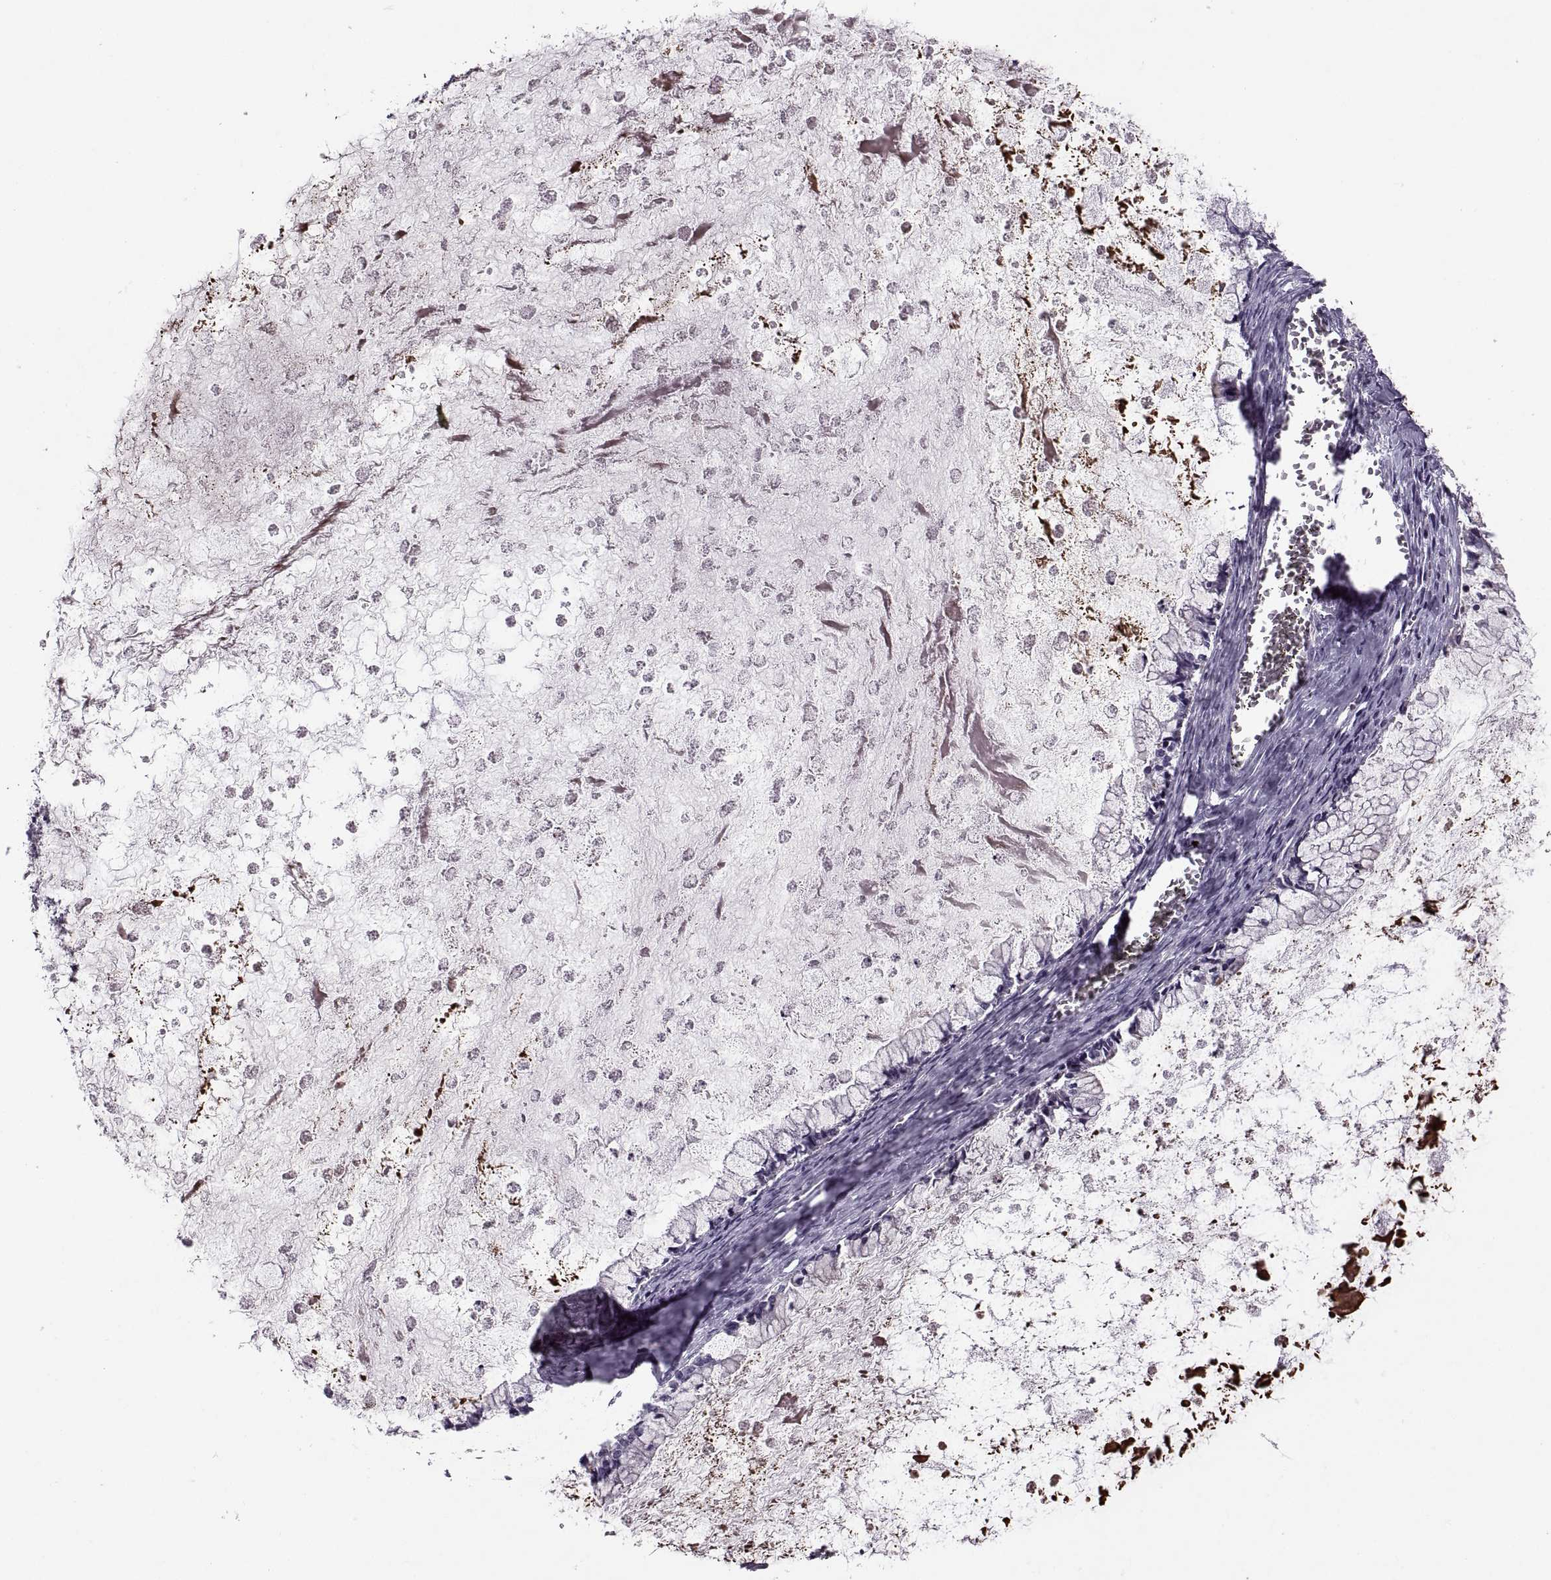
{"staining": {"intensity": "negative", "quantity": "none", "location": "none"}, "tissue": "ovarian cancer", "cell_type": "Tumor cells", "image_type": "cancer", "snomed": [{"axis": "morphology", "description": "Cystadenocarcinoma, mucinous, NOS"}, {"axis": "topography", "description": "Ovary"}], "caption": "Ovarian cancer (mucinous cystadenocarcinoma) was stained to show a protein in brown. There is no significant staining in tumor cells.", "gene": "CACNA1F", "patient": {"sex": "female", "age": 67}}